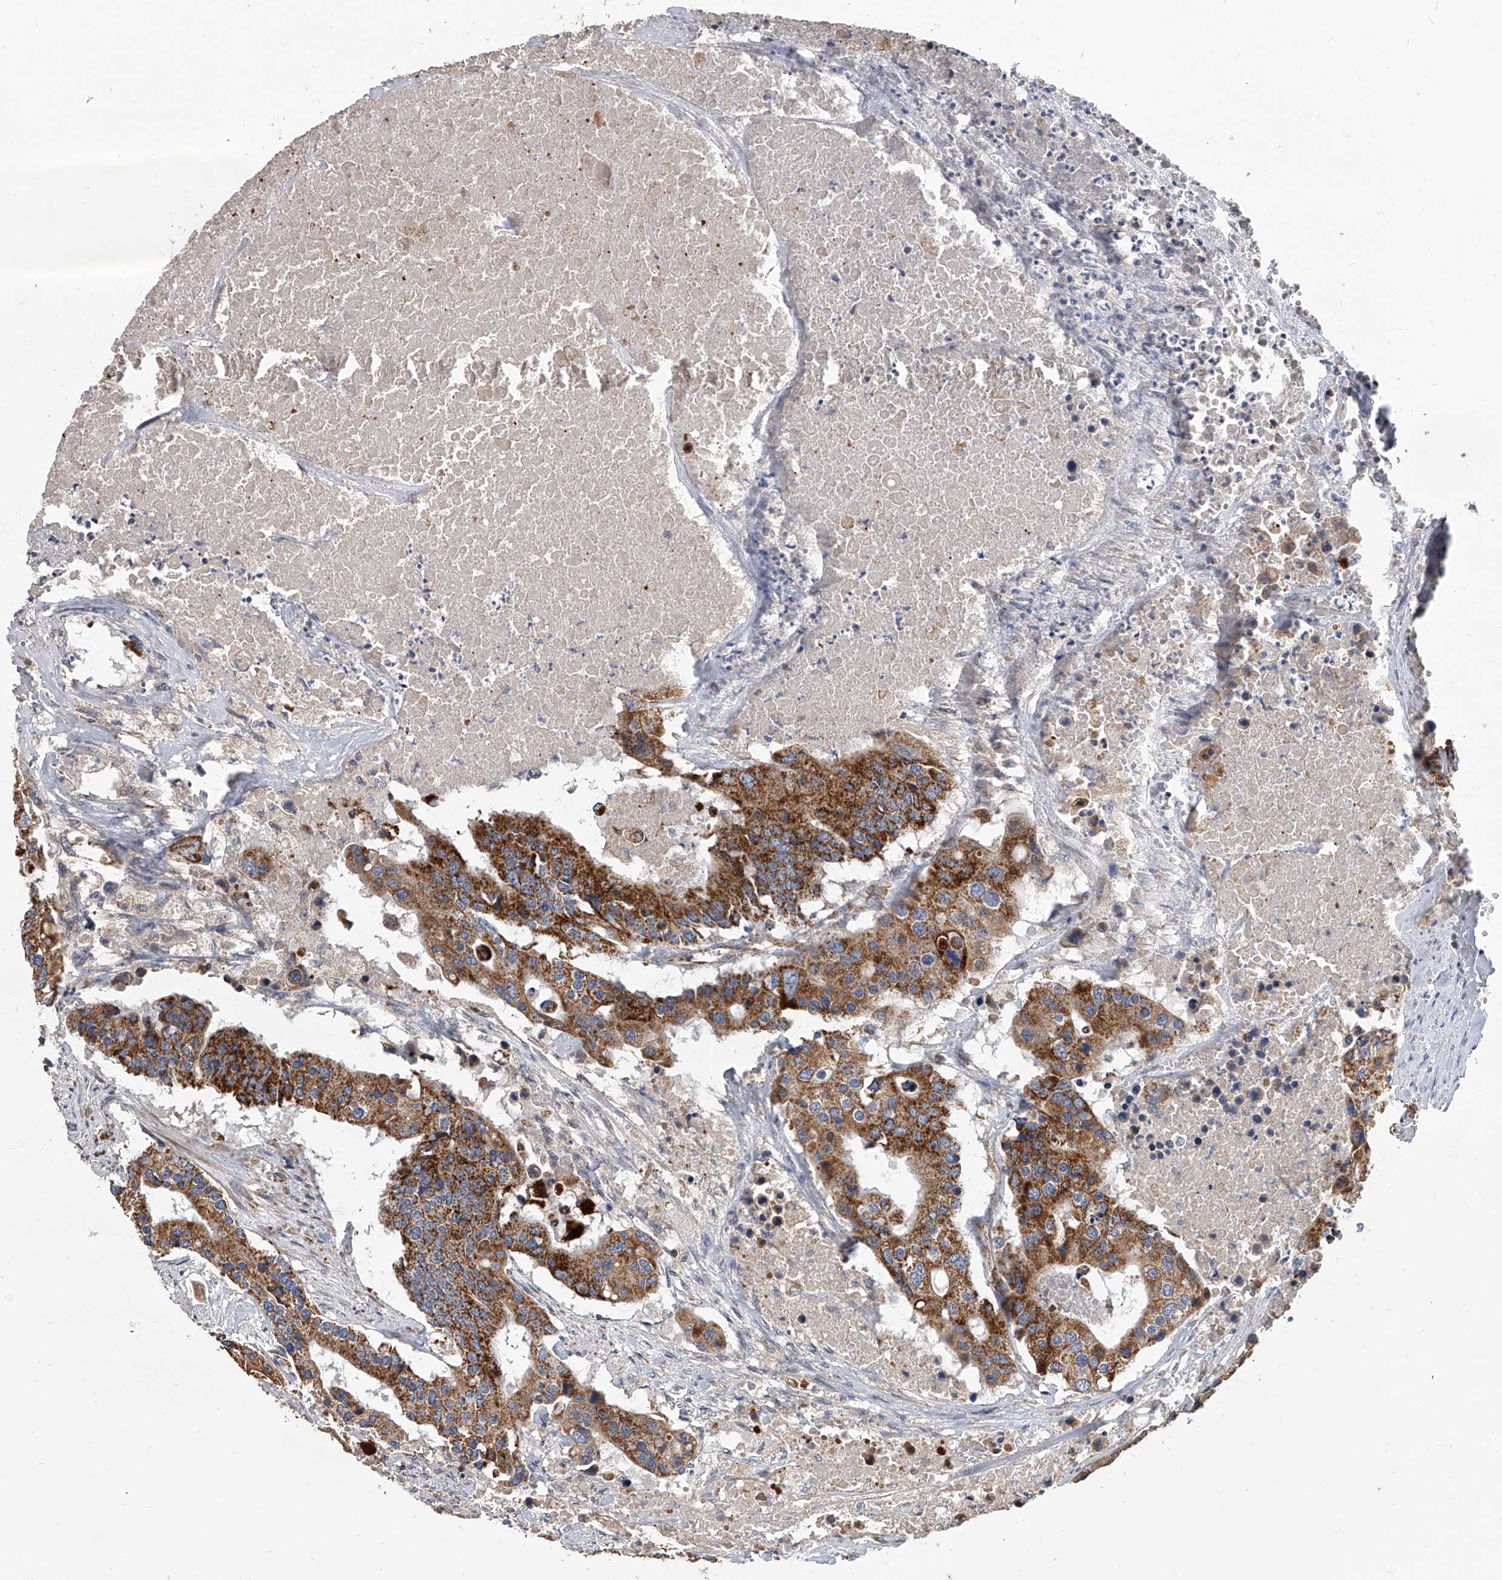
{"staining": {"intensity": "strong", "quantity": ">75%", "location": "cytoplasmic/membranous"}, "tissue": "colorectal cancer", "cell_type": "Tumor cells", "image_type": "cancer", "snomed": [{"axis": "morphology", "description": "Adenocarcinoma, NOS"}, {"axis": "topography", "description": "Colon"}], "caption": "A brown stain highlights strong cytoplasmic/membranous staining of a protein in colorectal cancer tumor cells.", "gene": "MRPL28", "patient": {"sex": "male", "age": 77}}